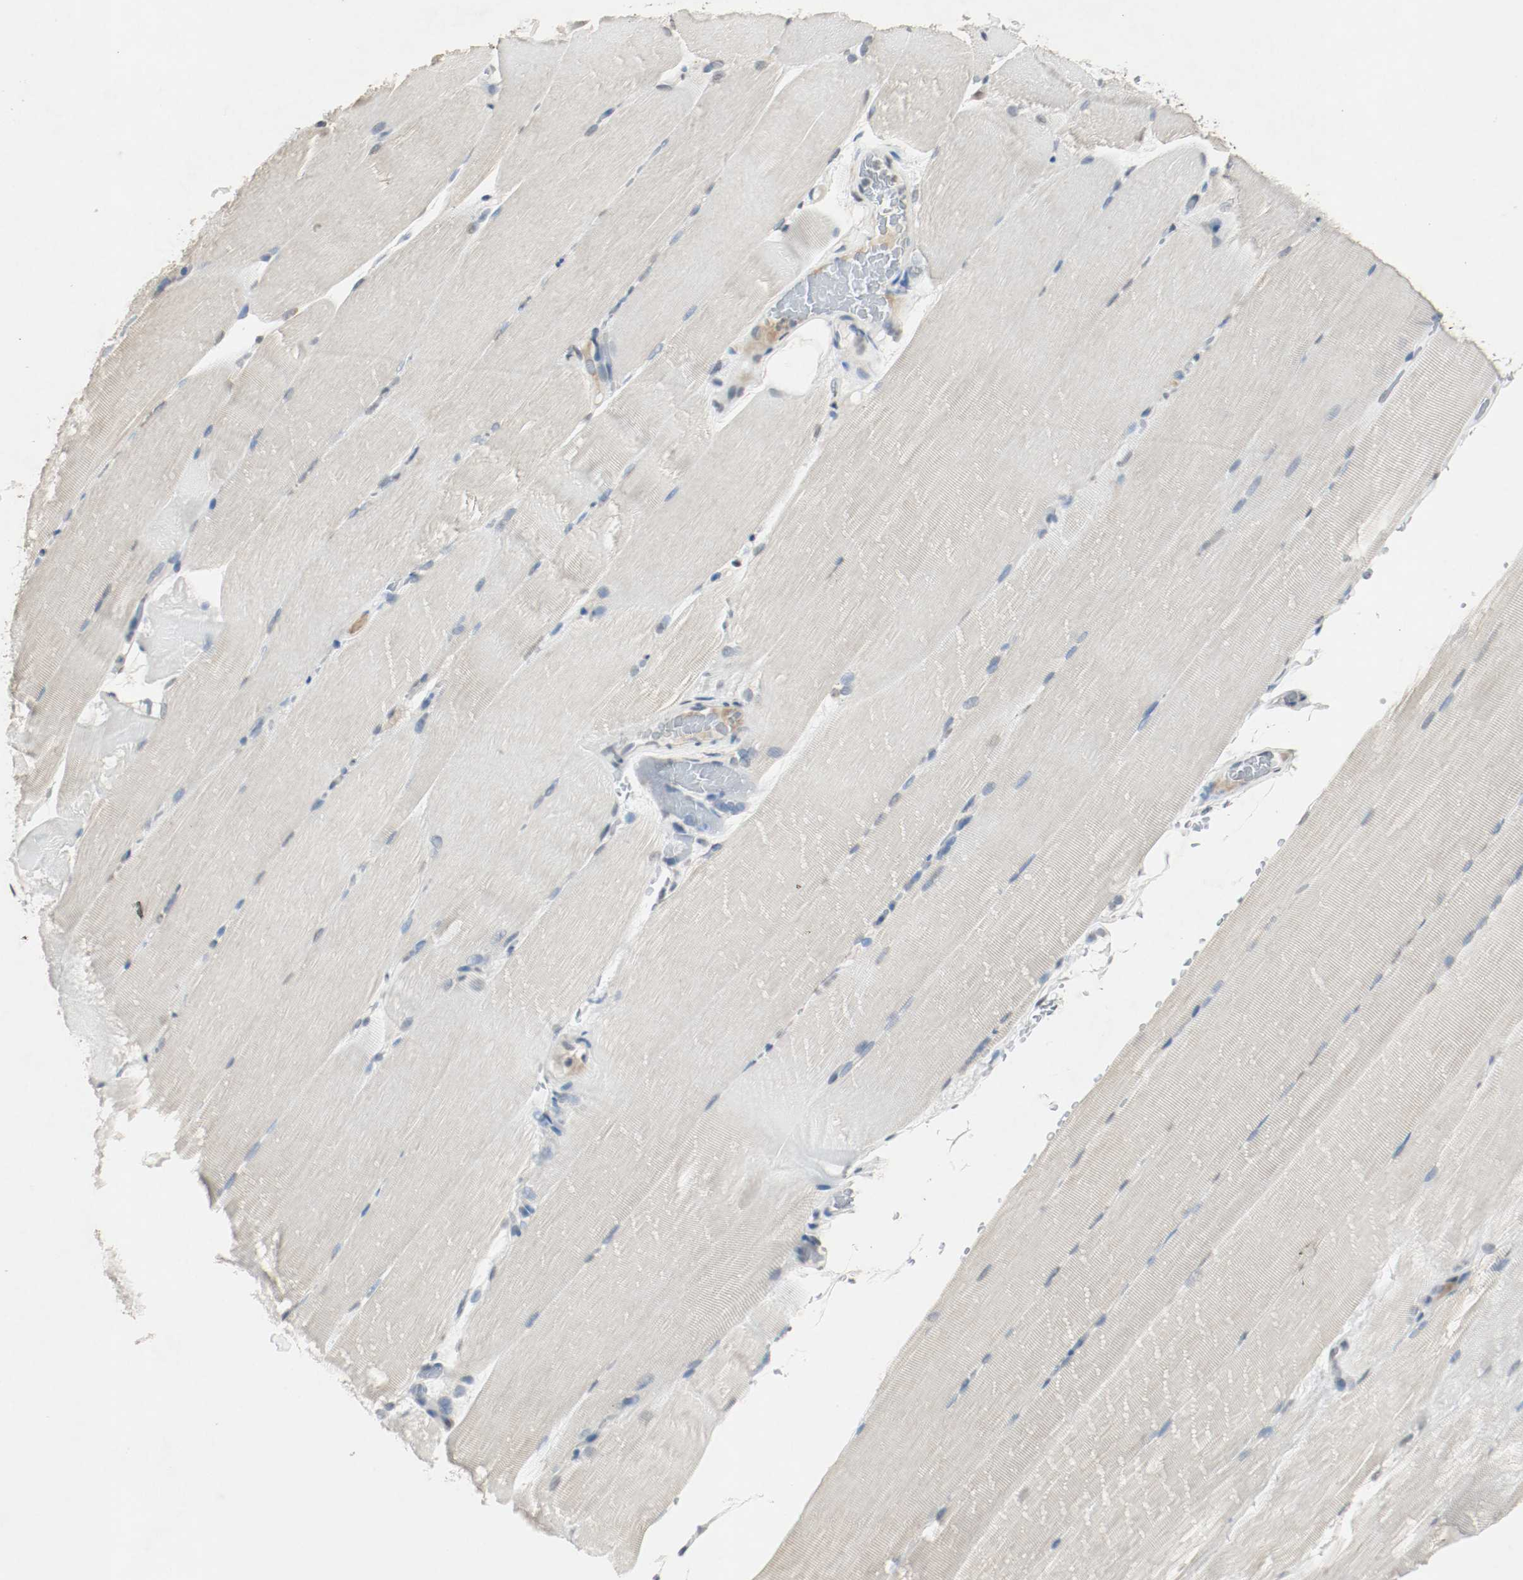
{"staining": {"intensity": "negative", "quantity": "none", "location": "none"}, "tissue": "skeletal muscle", "cell_type": "Myocytes", "image_type": "normal", "snomed": [{"axis": "morphology", "description": "Normal tissue, NOS"}, {"axis": "topography", "description": "Skeletal muscle"}, {"axis": "topography", "description": "Parathyroid gland"}], "caption": "Myocytes are negative for protein expression in unremarkable human skeletal muscle. (Brightfield microscopy of DAB (3,3'-diaminobenzidine) immunohistochemistry at high magnification).", "gene": "DNMT1", "patient": {"sex": "female", "age": 37}}